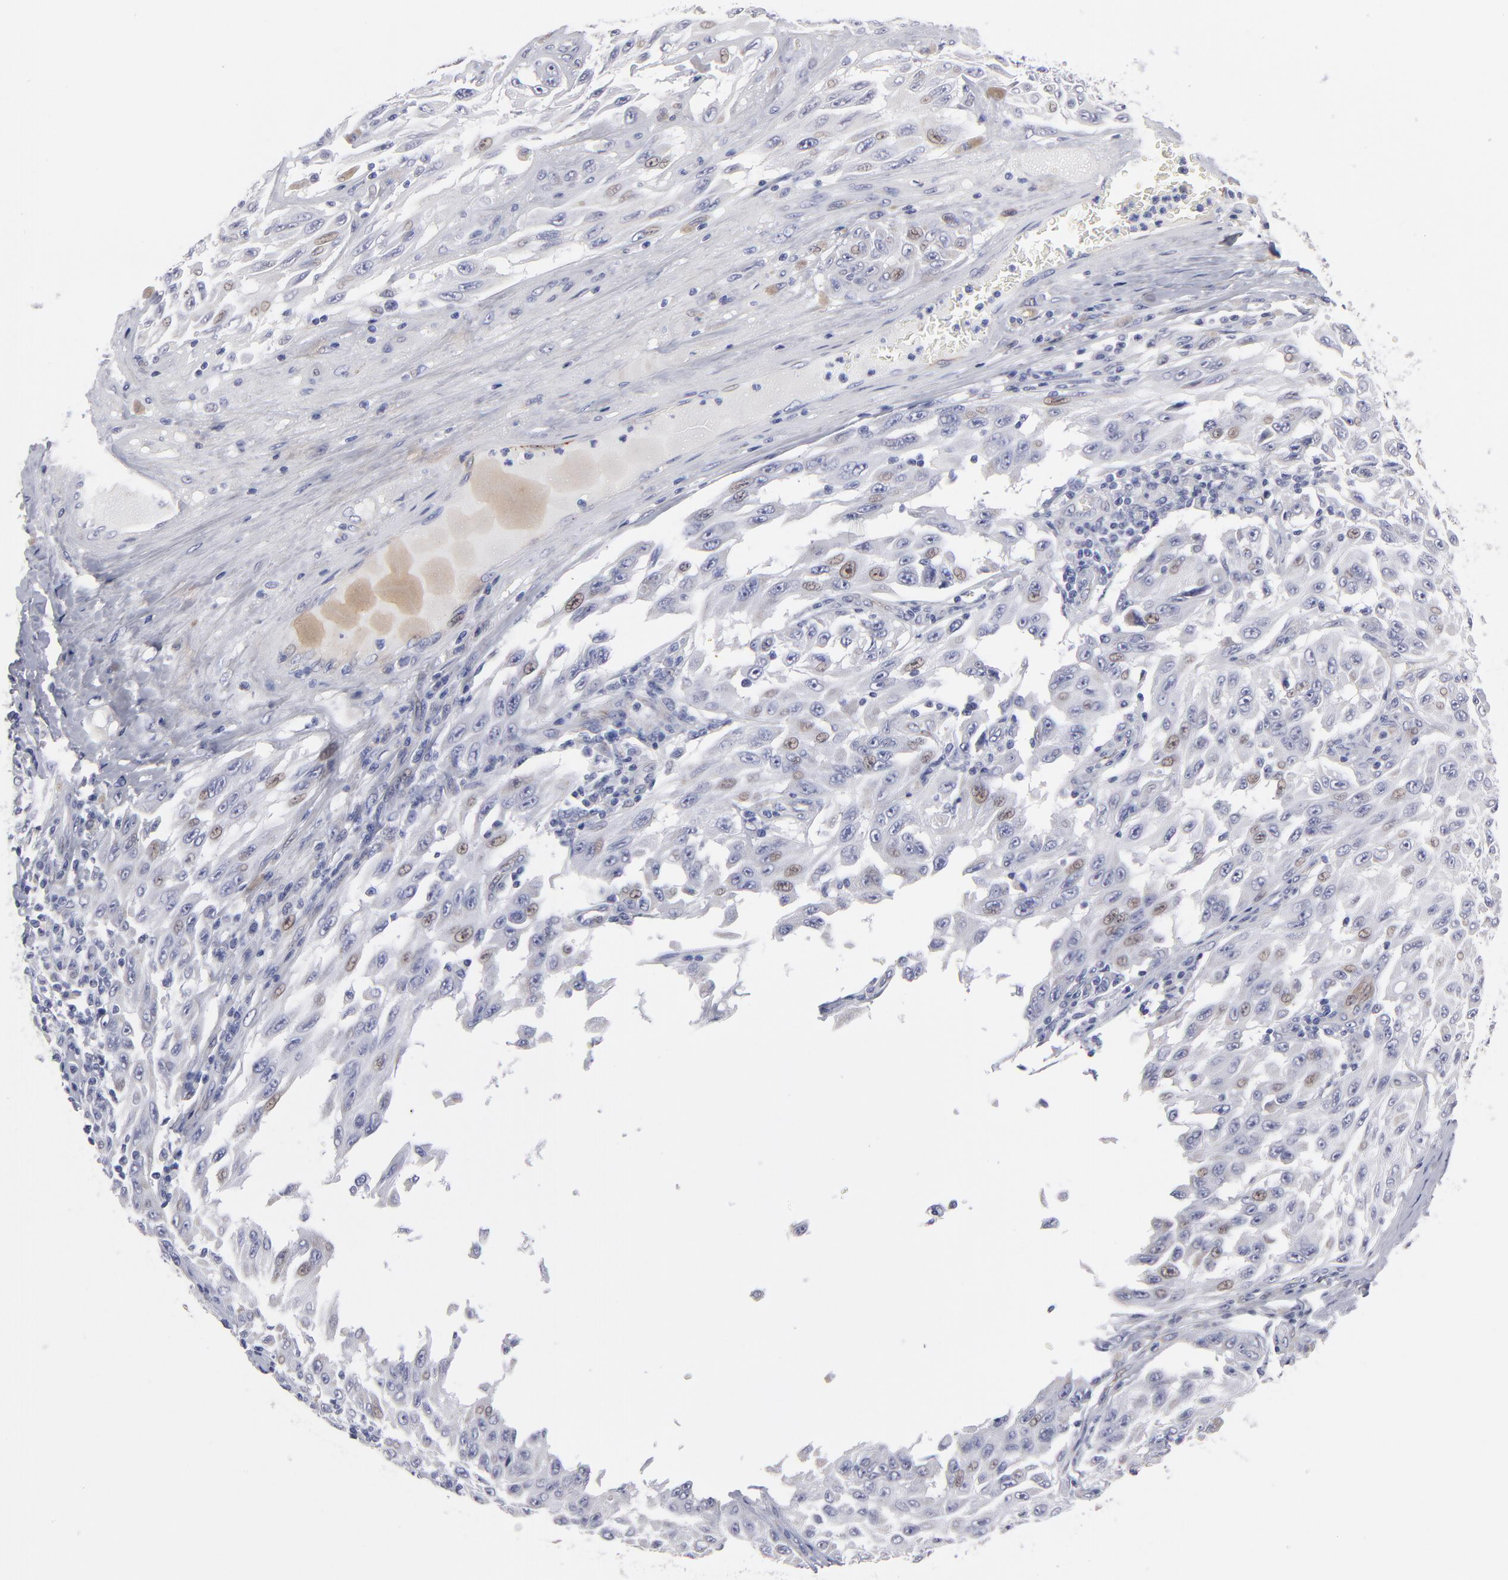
{"staining": {"intensity": "weak", "quantity": "<25%", "location": "cytoplasmic/membranous,nuclear"}, "tissue": "melanoma", "cell_type": "Tumor cells", "image_type": "cancer", "snomed": [{"axis": "morphology", "description": "Malignant melanoma, NOS"}, {"axis": "topography", "description": "Skin"}], "caption": "DAB (3,3'-diaminobenzidine) immunohistochemical staining of human melanoma displays no significant expression in tumor cells. (Brightfield microscopy of DAB immunohistochemistry at high magnification).", "gene": "CADM3", "patient": {"sex": "male", "age": 30}}